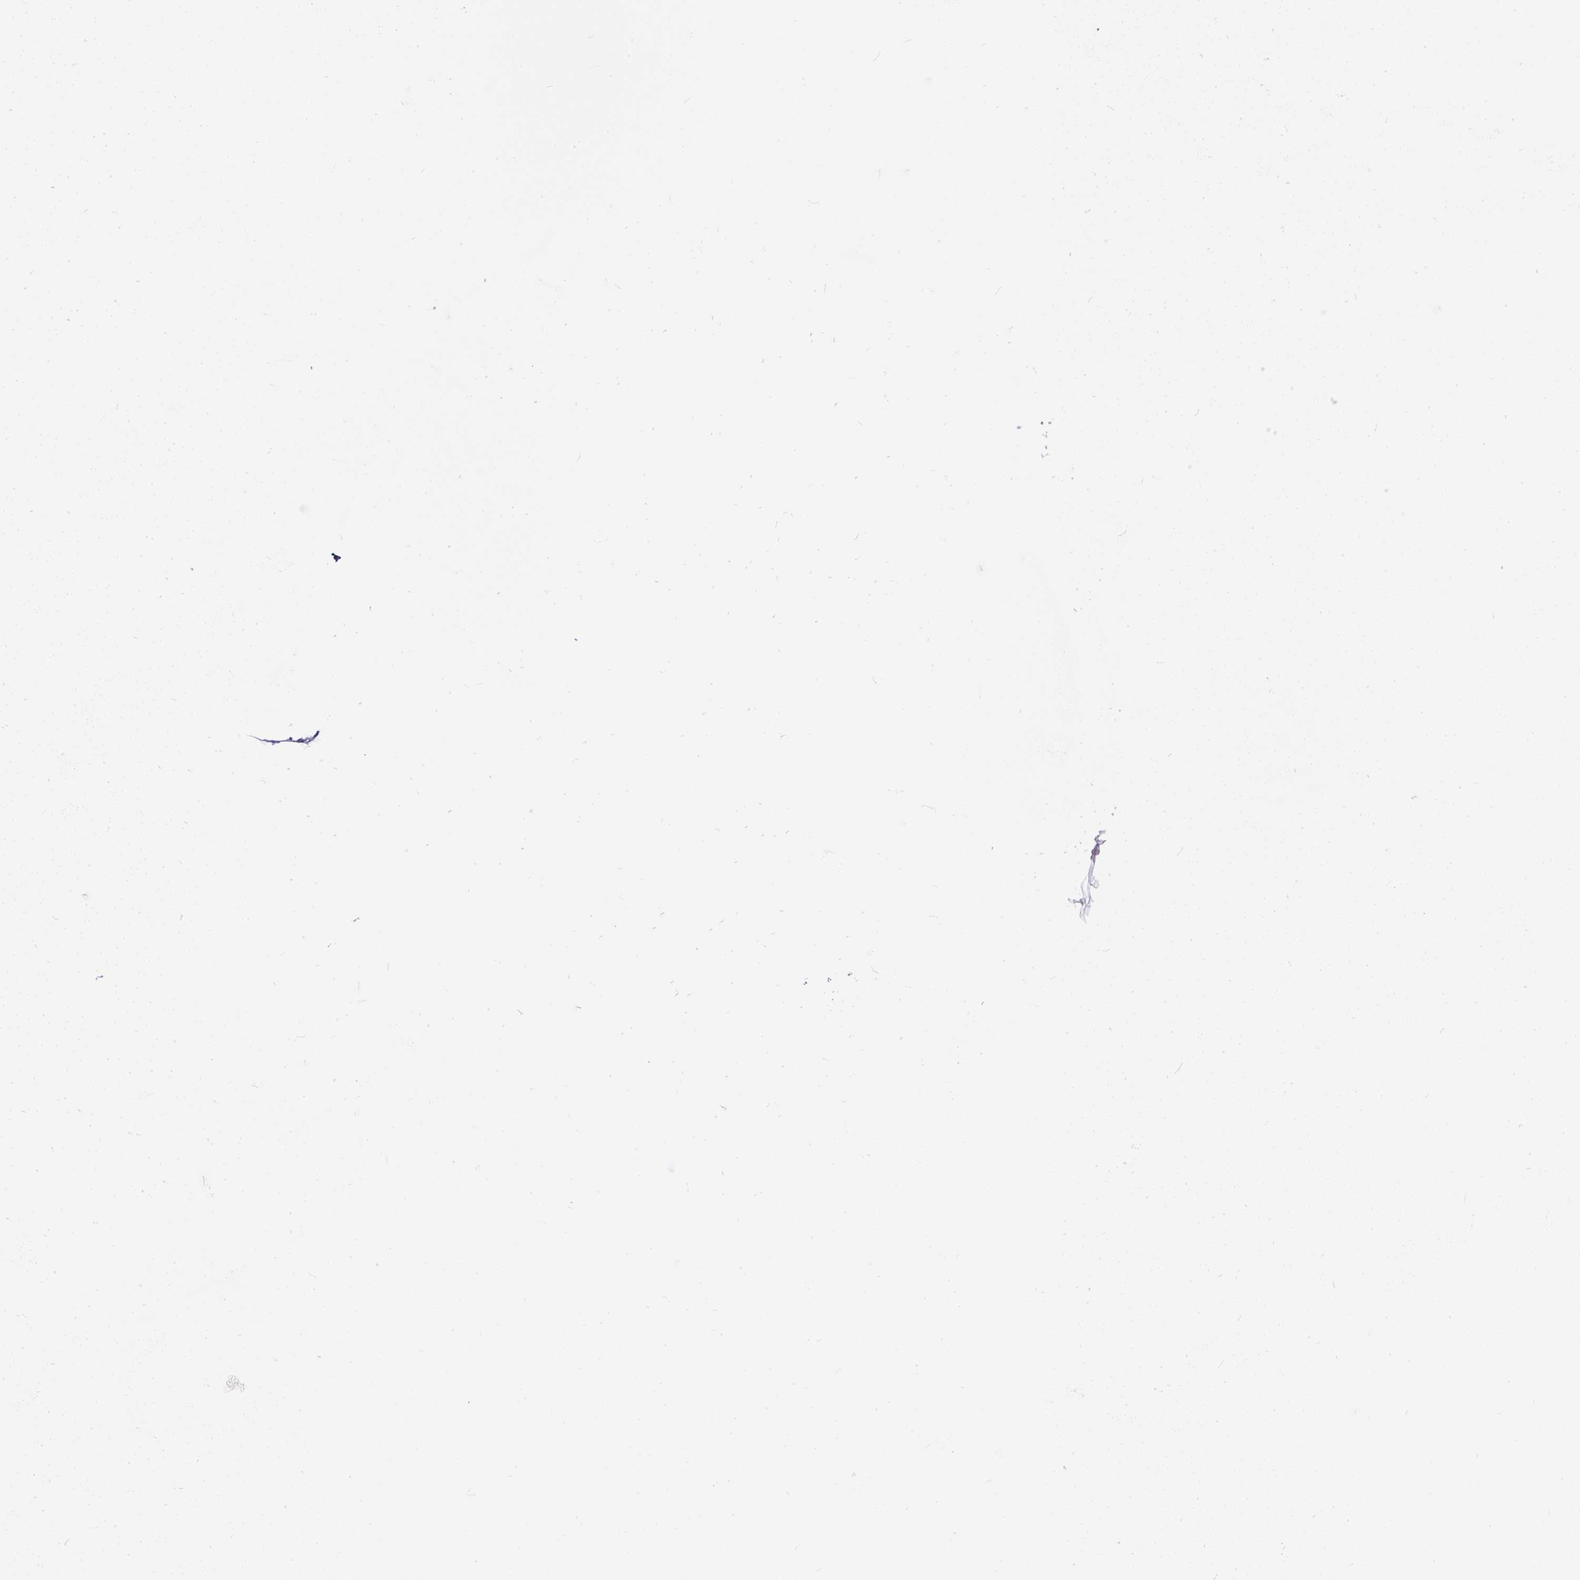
{"staining": {"intensity": "weak", "quantity": "<25%", "location": "nuclear"}, "tissue": "breast cancer", "cell_type": "Tumor cells", "image_type": "cancer", "snomed": [{"axis": "morphology", "description": "Duct carcinoma"}, {"axis": "topography", "description": "Breast"}], "caption": "An IHC image of intraductal carcinoma (breast) is shown. There is no staining in tumor cells of intraductal carcinoma (breast).", "gene": "WNT10B", "patient": {"sex": "female", "age": 72}}